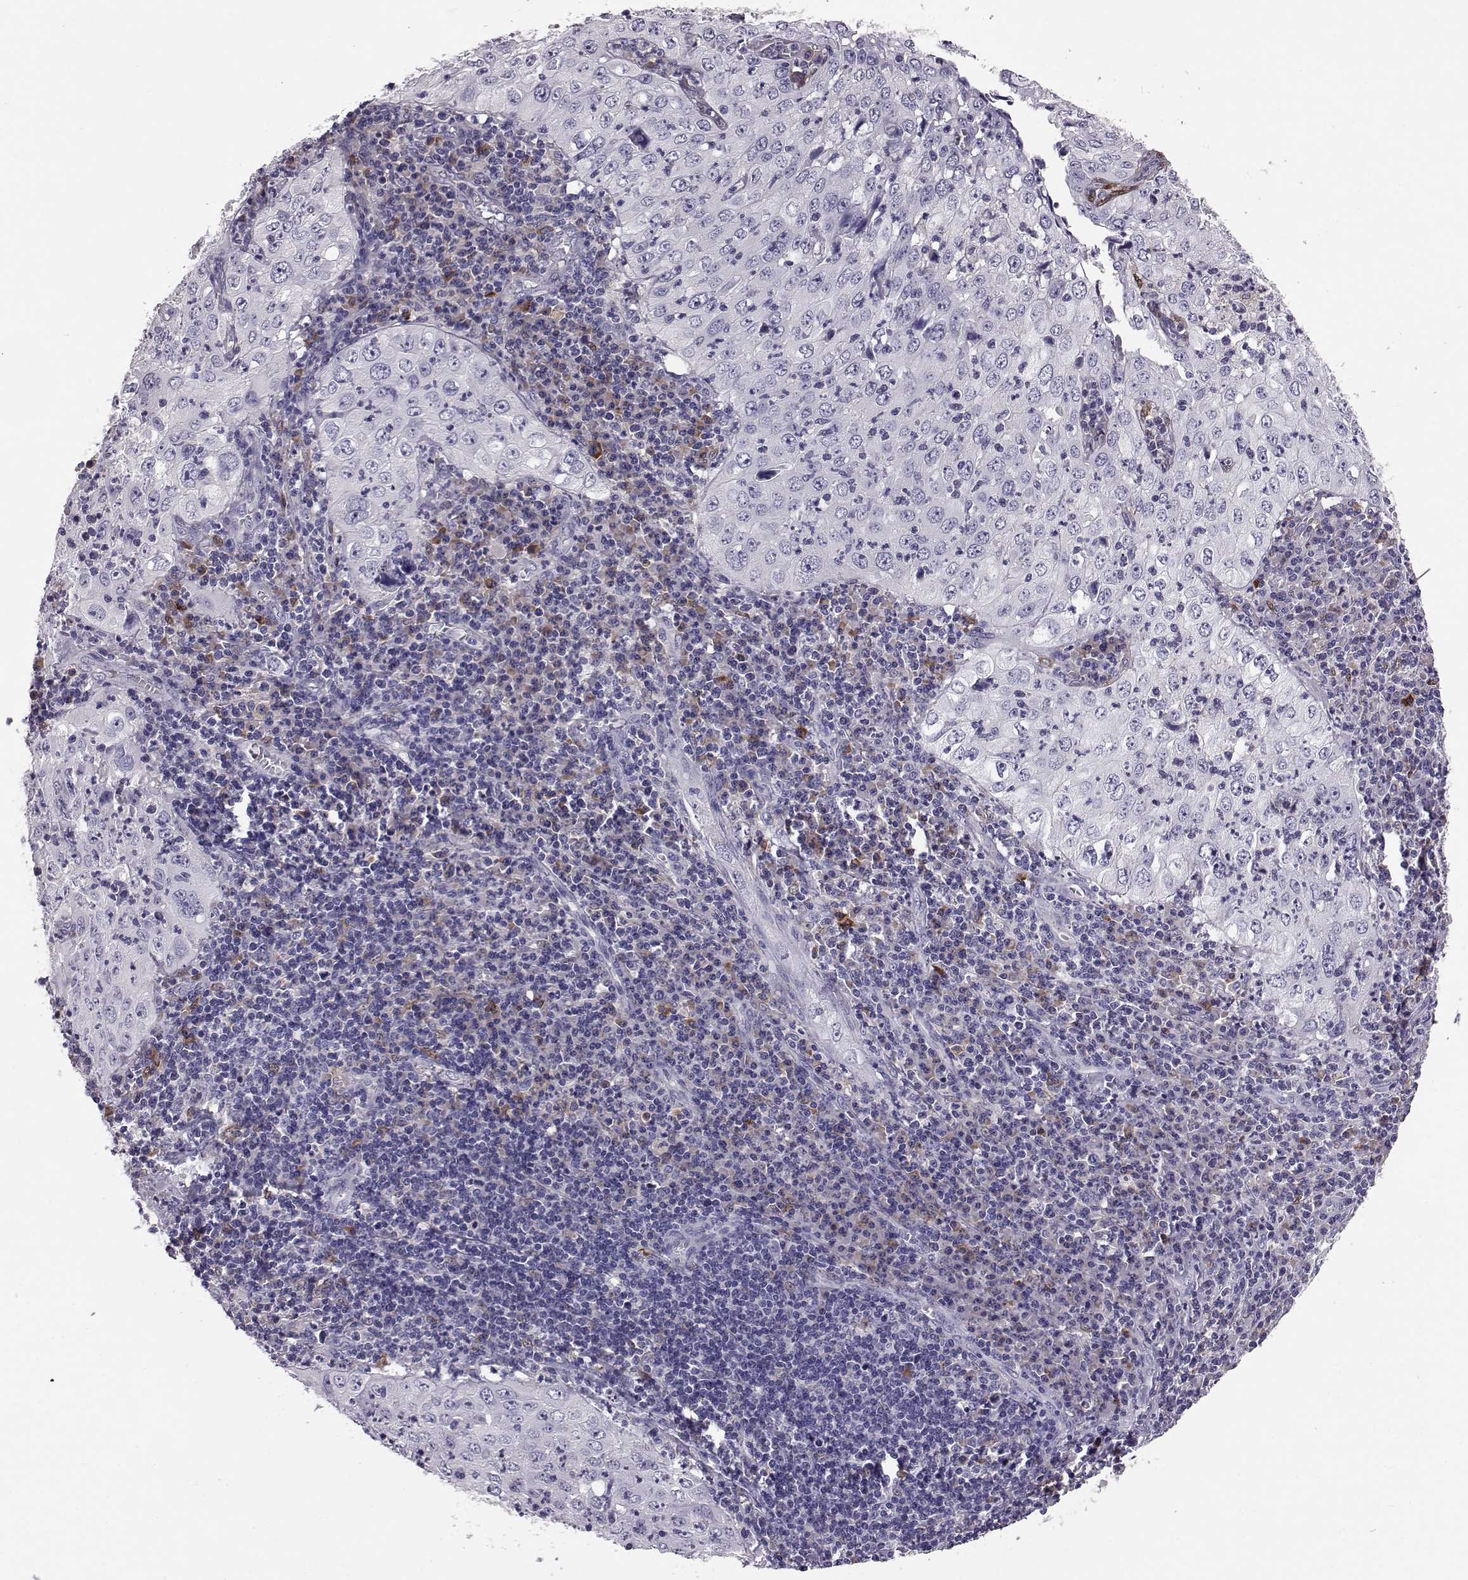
{"staining": {"intensity": "negative", "quantity": "none", "location": "none"}, "tissue": "cervical cancer", "cell_type": "Tumor cells", "image_type": "cancer", "snomed": [{"axis": "morphology", "description": "Squamous cell carcinoma, NOS"}, {"axis": "topography", "description": "Cervix"}], "caption": "This is a micrograph of immunohistochemistry (IHC) staining of squamous cell carcinoma (cervical), which shows no expression in tumor cells. Brightfield microscopy of immunohistochemistry (IHC) stained with DAB (brown) and hematoxylin (blue), captured at high magnification.", "gene": "ADGRG5", "patient": {"sex": "female", "age": 24}}